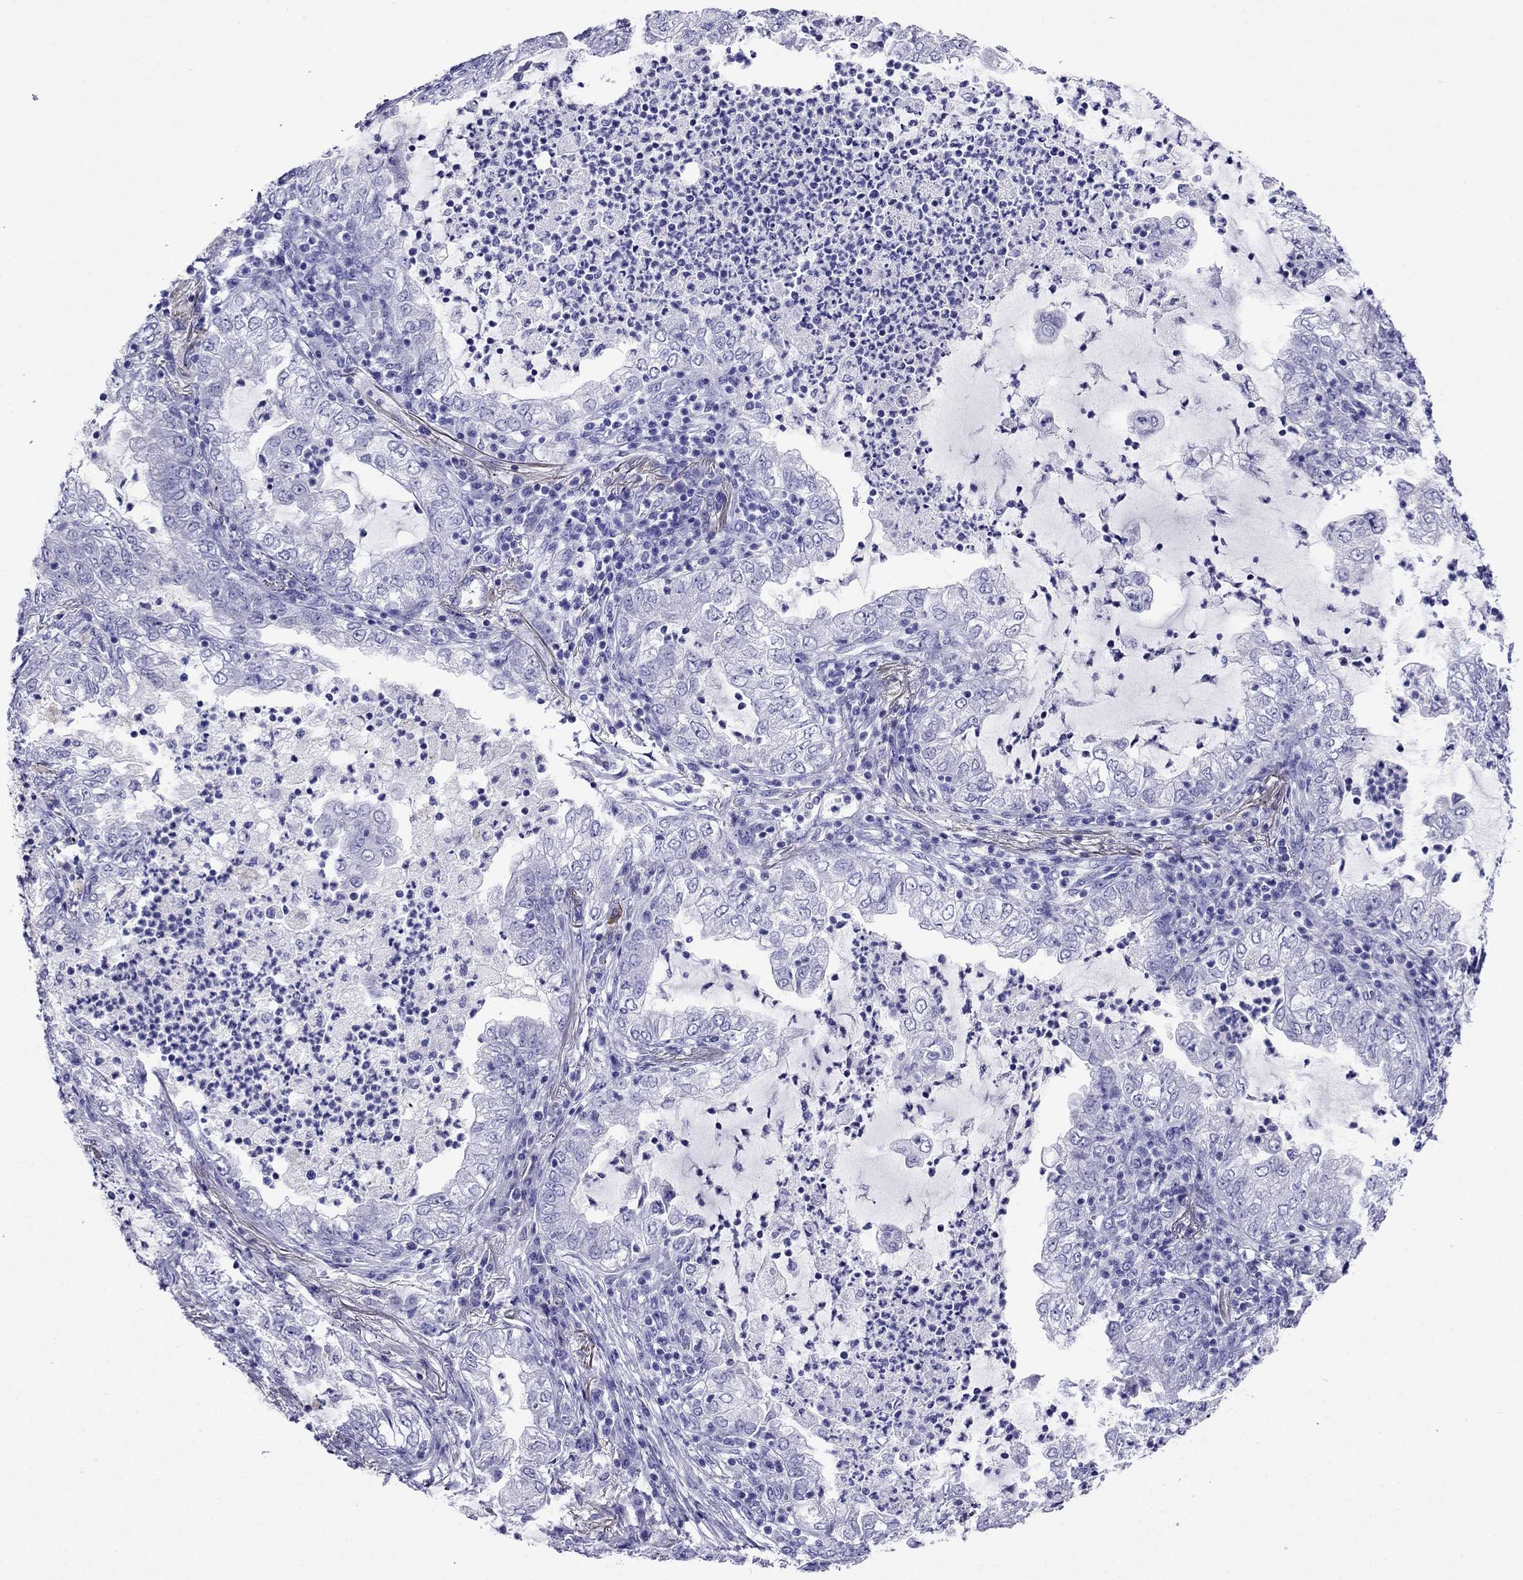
{"staining": {"intensity": "negative", "quantity": "none", "location": "none"}, "tissue": "lung cancer", "cell_type": "Tumor cells", "image_type": "cancer", "snomed": [{"axis": "morphology", "description": "Adenocarcinoma, NOS"}, {"axis": "topography", "description": "Lung"}], "caption": "The image demonstrates no staining of tumor cells in lung cancer (adenocarcinoma). Brightfield microscopy of immunohistochemistry (IHC) stained with DAB (brown) and hematoxylin (blue), captured at high magnification.", "gene": "CRYBA1", "patient": {"sex": "female", "age": 73}}